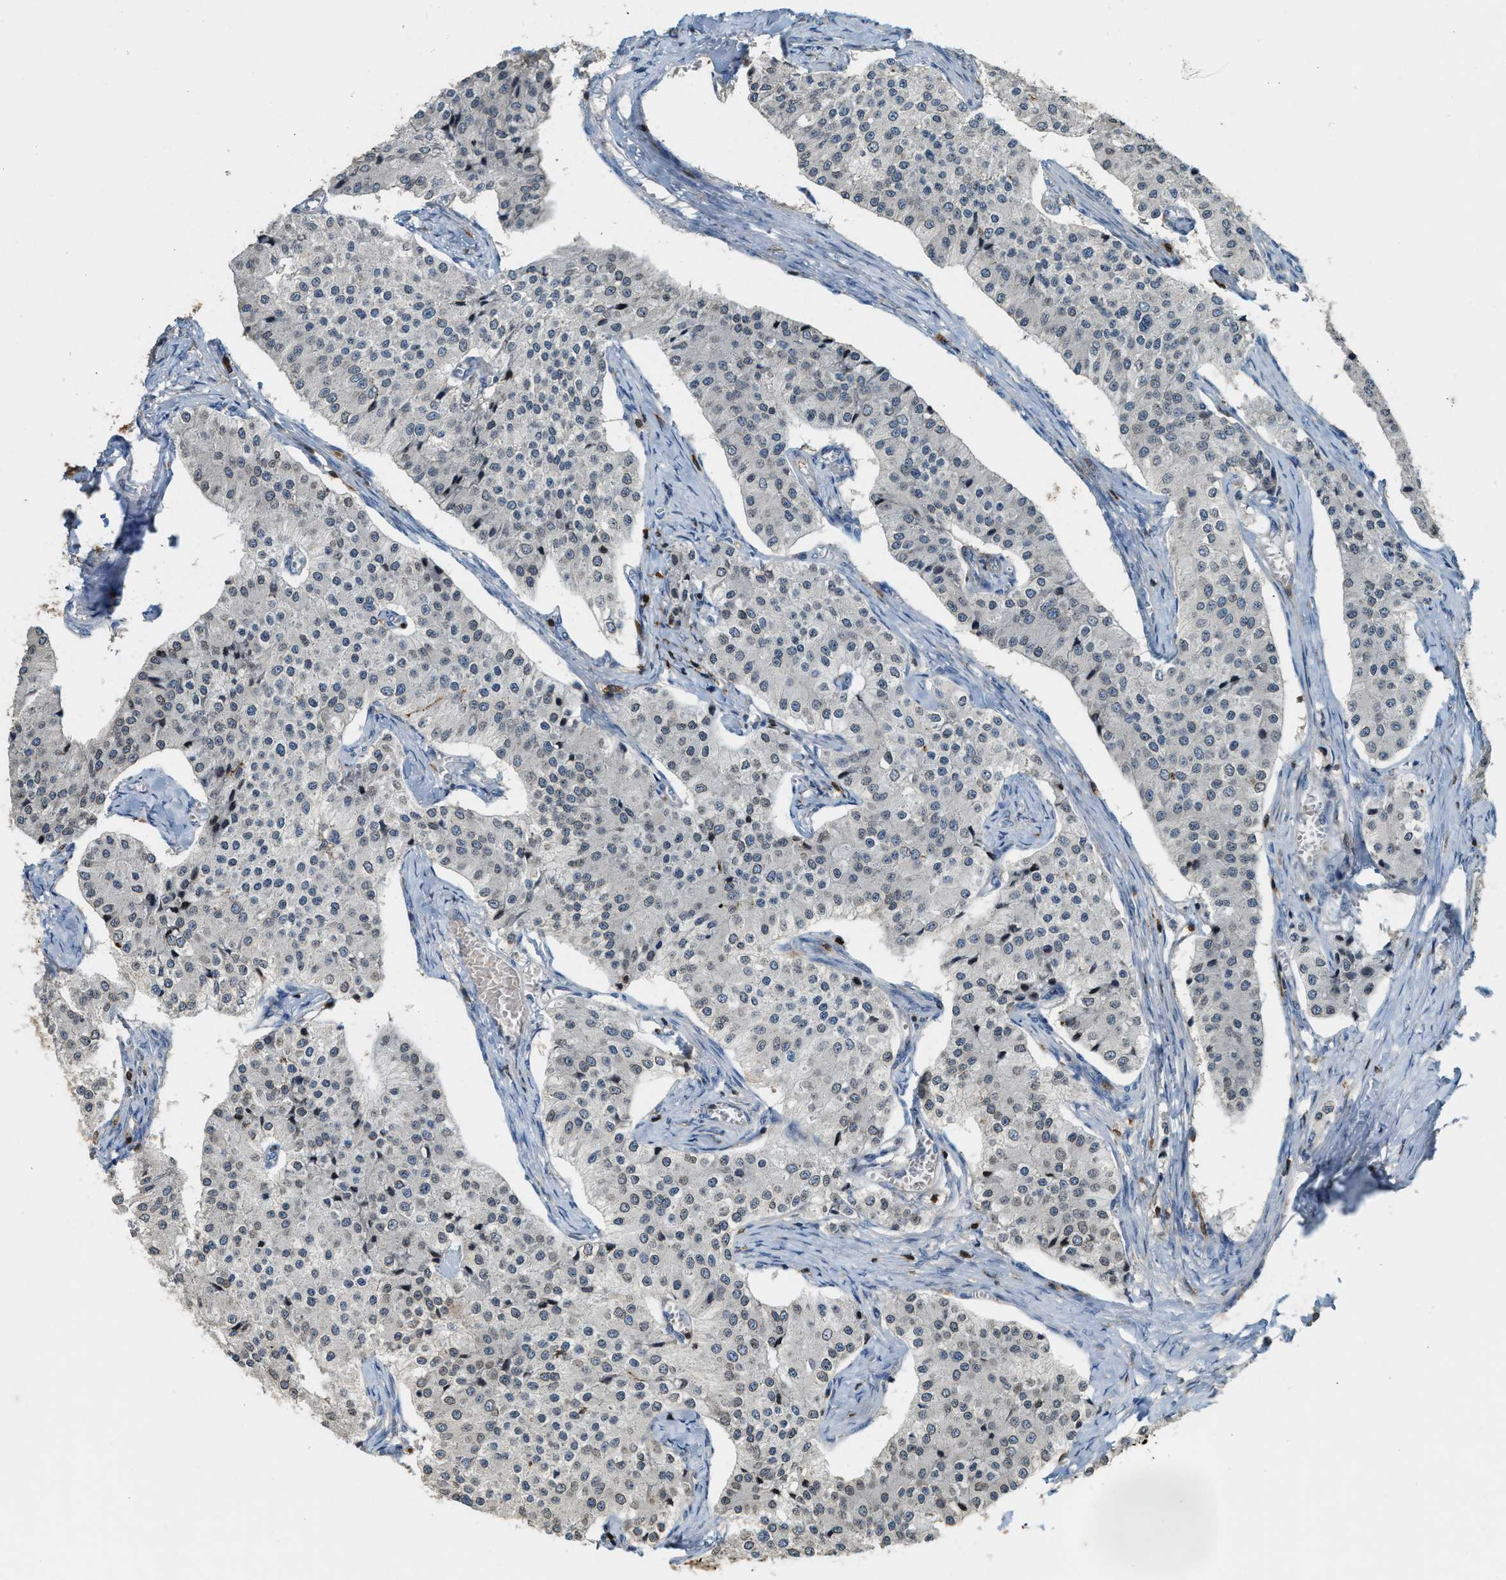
{"staining": {"intensity": "negative", "quantity": "none", "location": "none"}, "tissue": "carcinoid", "cell_type": "Tumor cells", "image_type": "cancer", "snomed": [{"axis": "morphology", "description": "Carcinoid, malignant, NOS"}, {"axis": "topography", "description": "Colon"}], "caption": "Immunohistochemistry image of neoplastic tissue: malignant carcinoid stained with DAB (3,3'-diaminobenzidine) demonstrates no significant protein positivity in tumor cells.", "gene": "SERPINB5", "patient": {"sex": "female", "age": 52}}